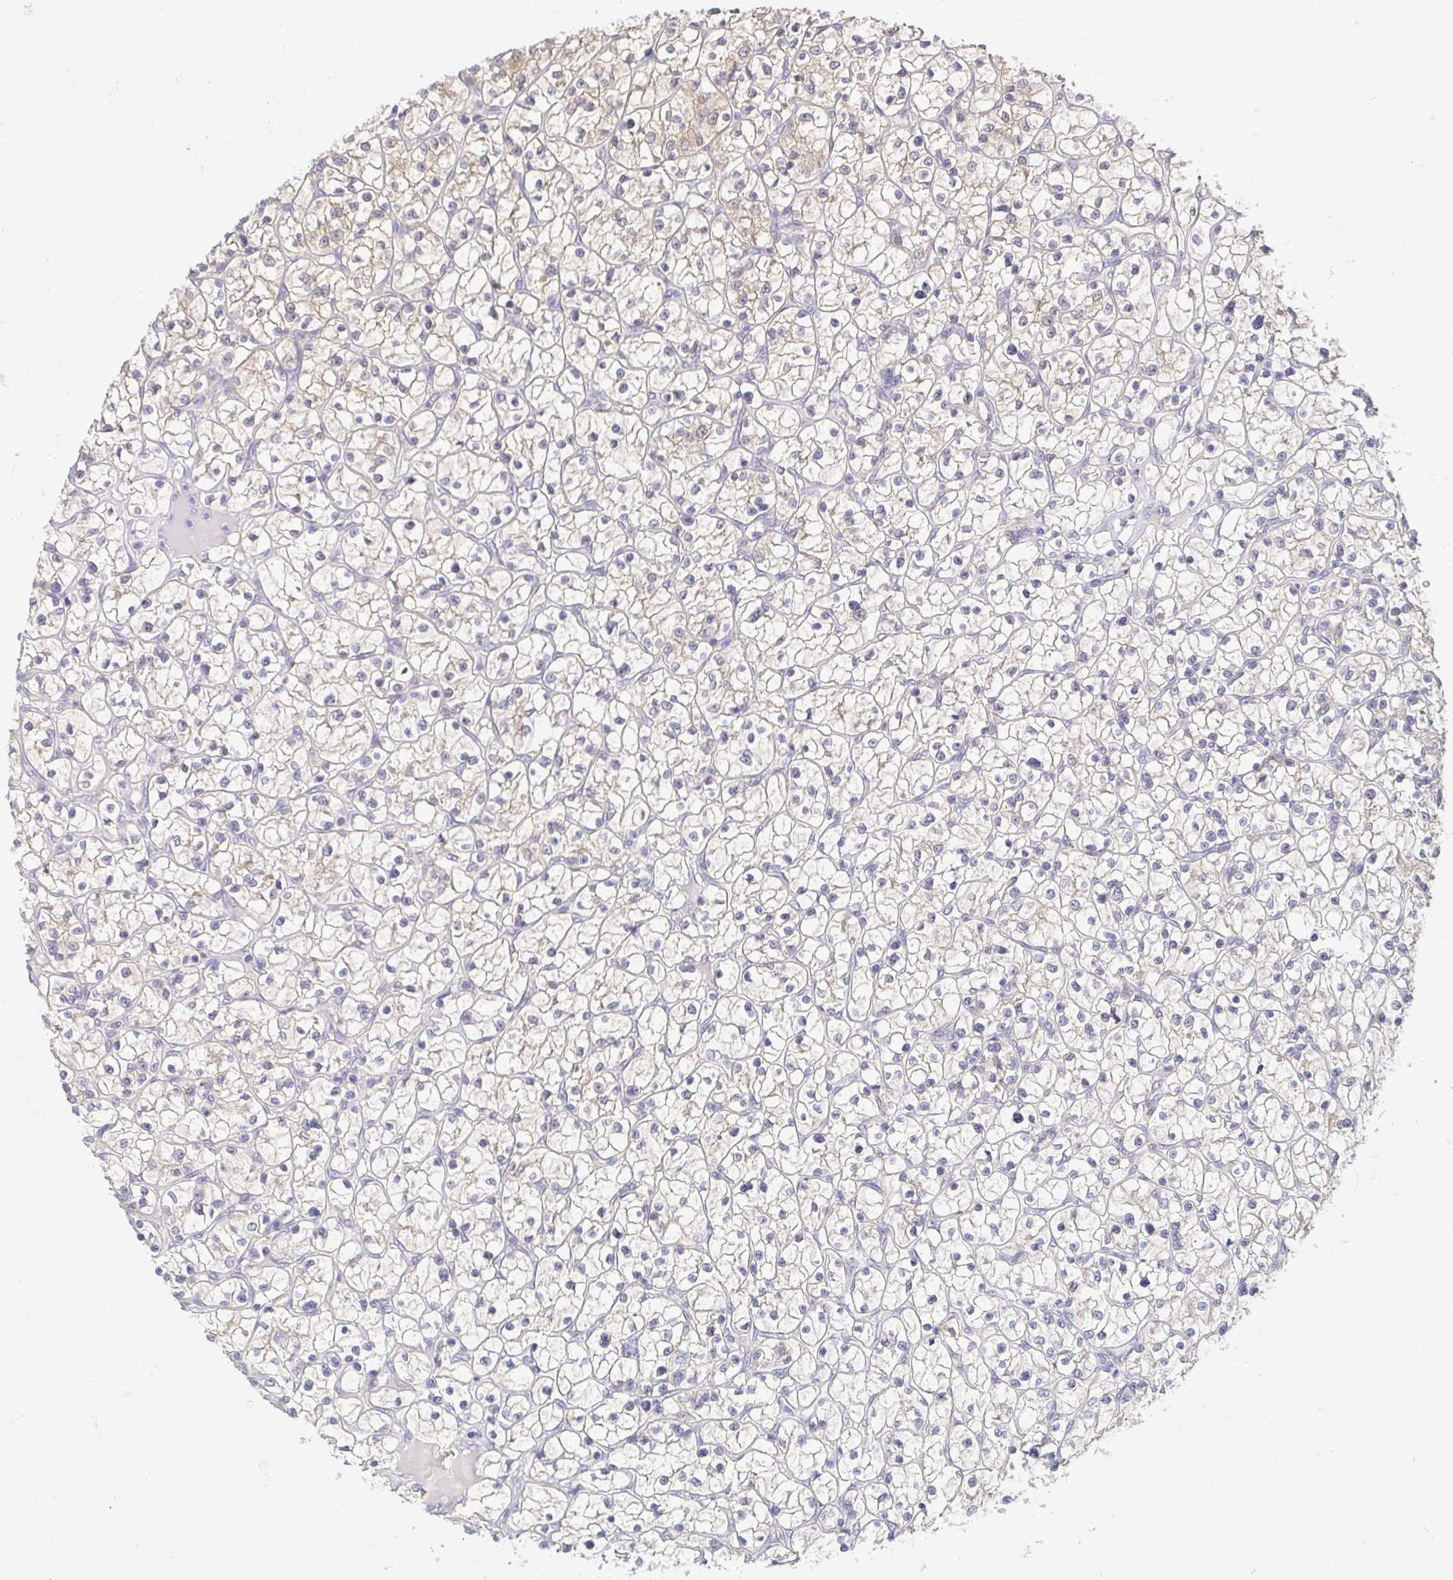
{"staining": {"intensity": "weak", "quantity": "<25%", "location": "cytoplasmic/membranous"}, "tissue": "renal cancer", "cell_type": "Tumor cells", "image_type": "cancer", "snomed": [{"axis": "morphology", "description": "Adenocarcinoma, NOS"}, {"axis": "topography", "description": "Kidney"}], "caption": "Renal cancer (adenocarcinoma) stained for a protein using immunohistochemistry (IHC) reveals no positivity tumor cells.", "gene": "FABP3", "patient": {"sex": "female", "age": 64}}